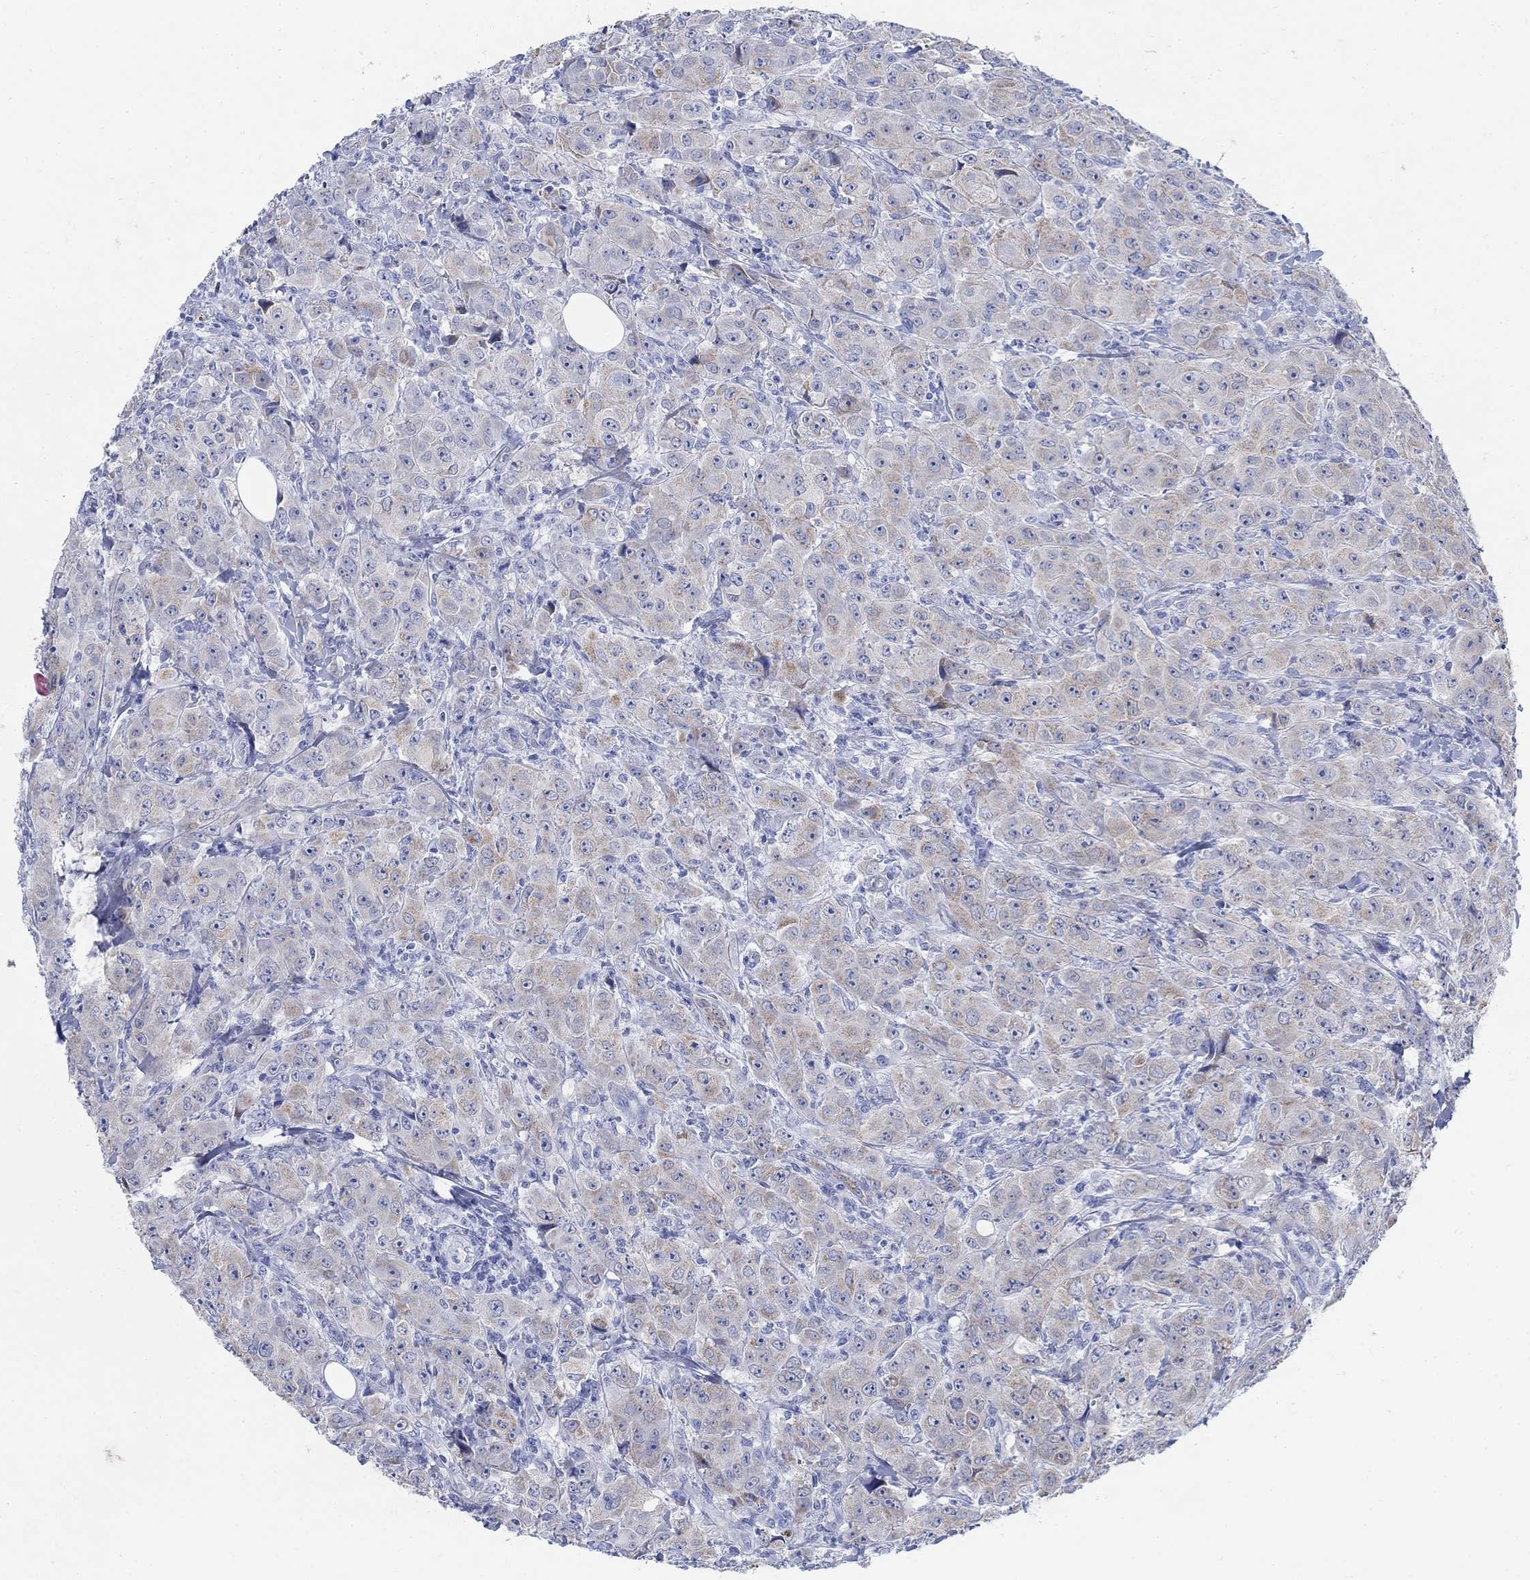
{"staining": {"intensity": "weak", "quantity": "25%-75%", "location": "cytoplasmic/membranous"}, "tissue": "breast cancer", "cell_type": "Tumor cells", "image_type": "cancer", "snomed": [{"axis": "morphology", "description": "Duct carcinoma"}, {"axis": "topography", "description": "Breast"}], "caption": "Breast cancer (intraductal carcinoma) stained with a brown dye exhibits weak cytoplasmic/membranous positive expression in about 25%-75% of tumor cells.", "gene": "ZDHHC14", "patient": {"sex": "female", "age": 43}}